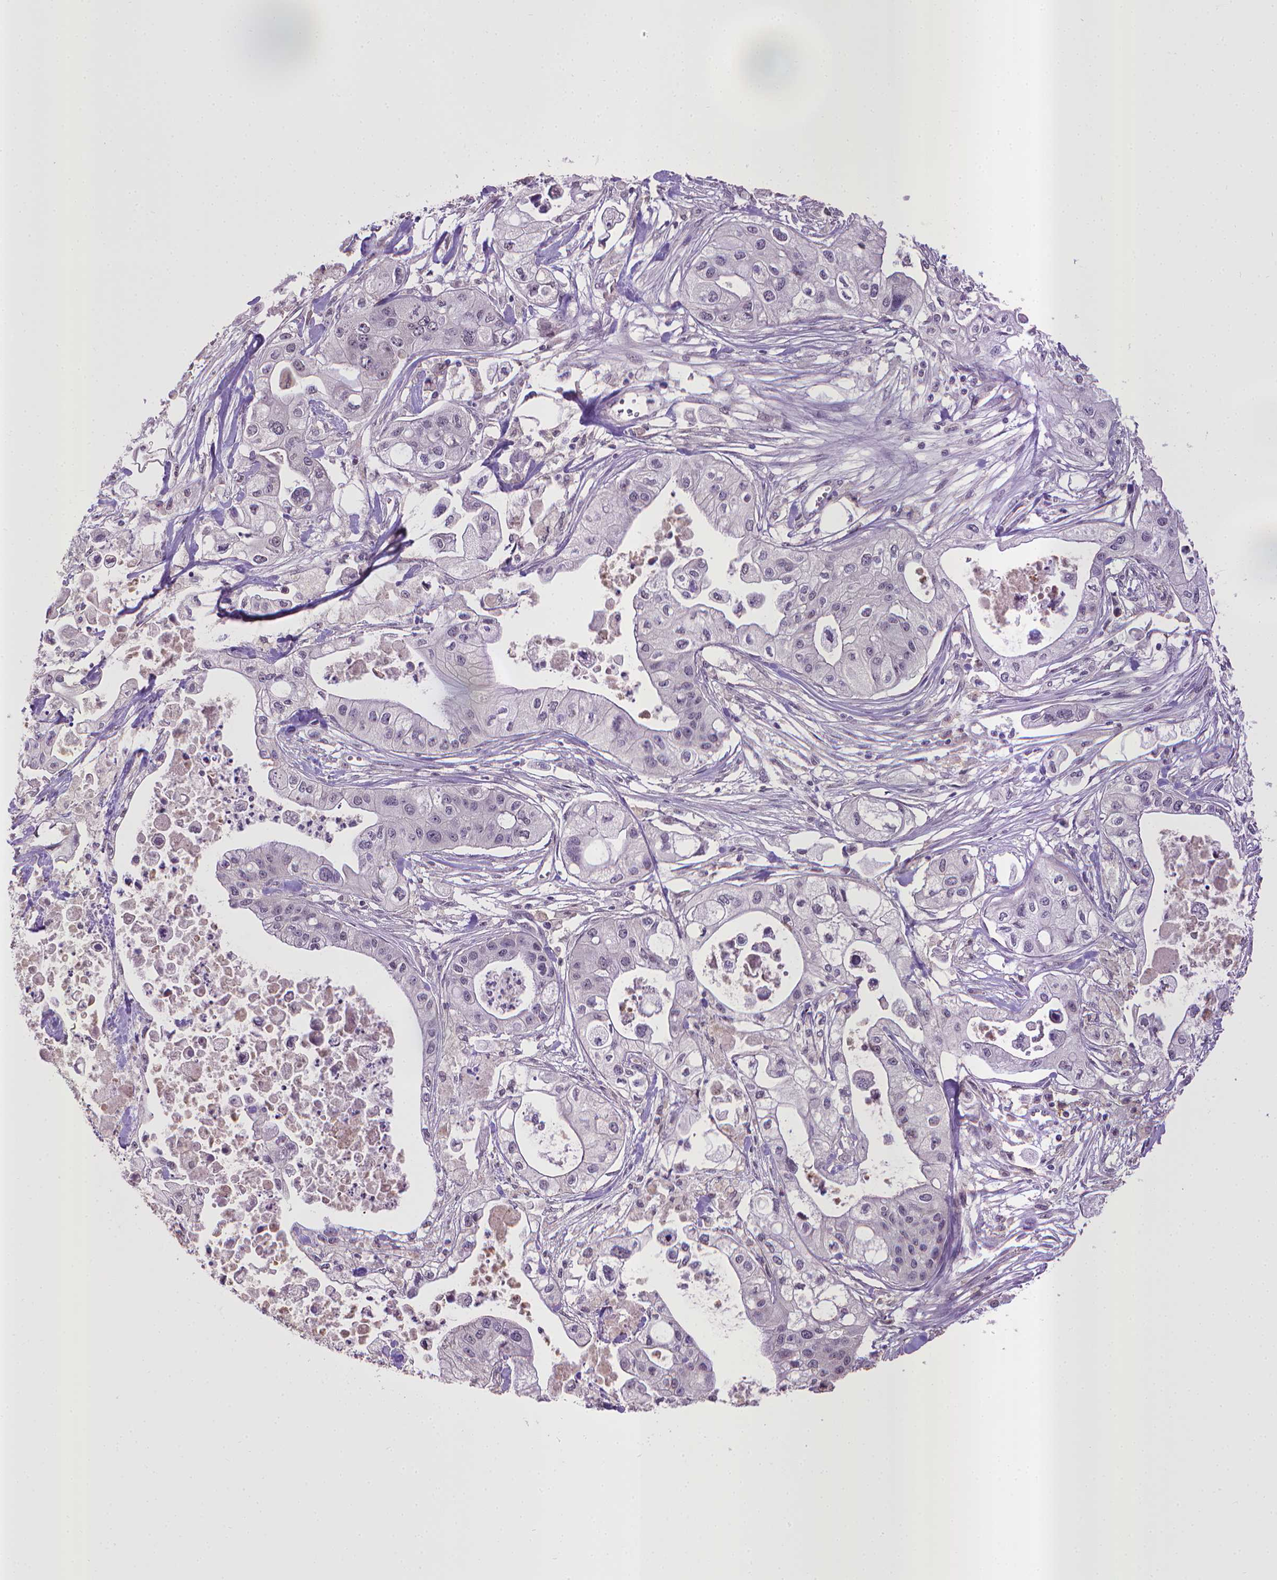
{"staining": {"intensity": "negative", "quantity": "none", "location": "none"}, "tissue": "pancreatic cancer", "cell_type": "Tumor cells", "image_type": "cancer", "snomed": [{"axis": "morphology", "description": "Adenocarcinoma, NOS"}, {"axis": "topography", "description": "Pancreas"}], "caption": "This is a micrograph of IHC staining of adenocarcinoma (pancreatic), which shows no expression in tumor cells. (DAB (3,3'-diaminobenzidine) immunohistochemistry (IHC) visualized using brightfield microscopy, high magnification).", "gene": "CPM", "patient": {"sex": "male", "age": 70}}